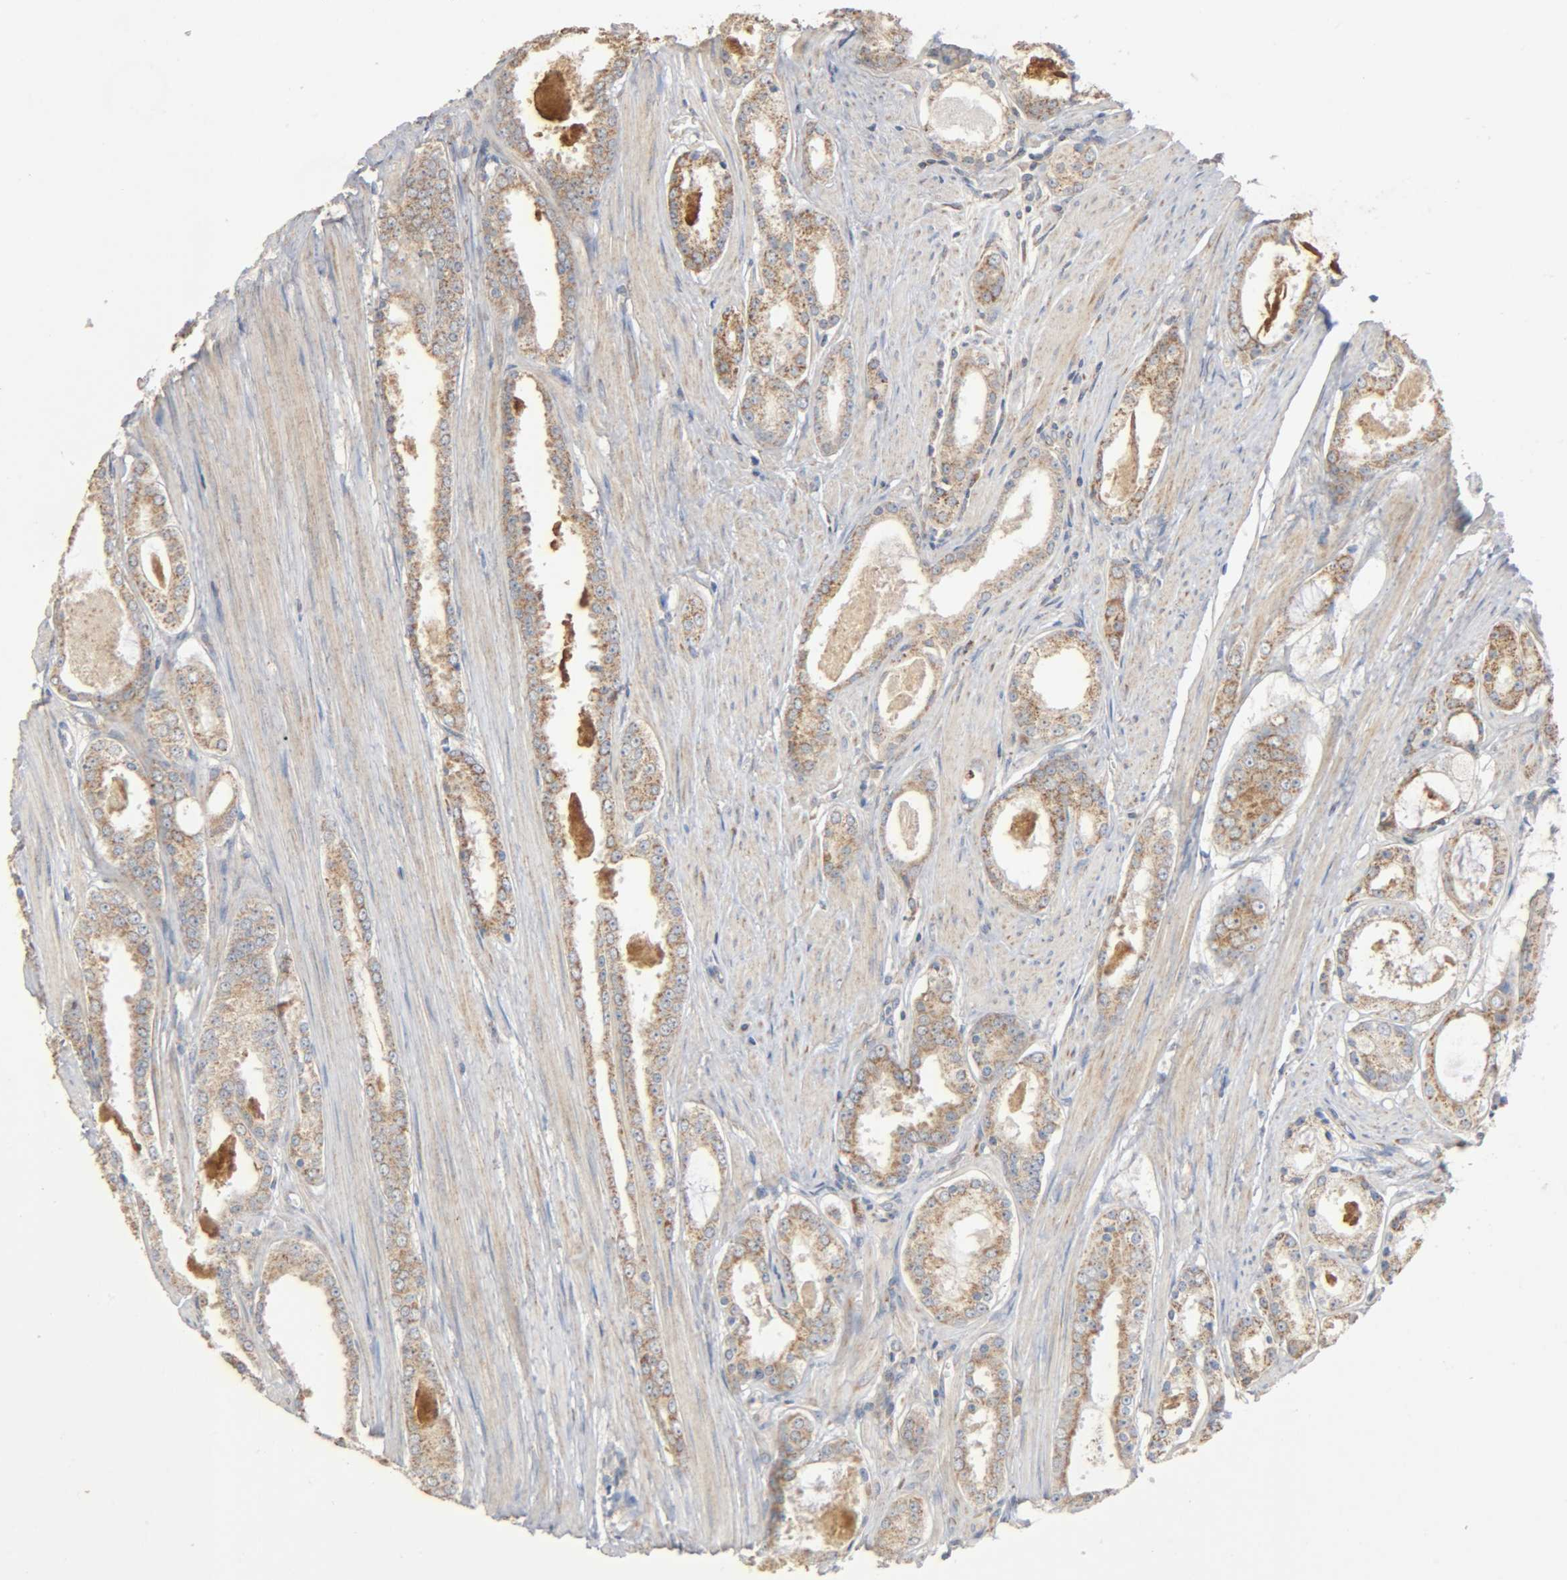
{"staining": {"intensity": "moderate", "quantity": ">75%", "location": "cytoplasmic/membranous"}, "tissue": "prostate cancer", "cell_type": "Tumor cells", "image_type": "cancer", "snomed": [{"axis": "morphology", "description": "Adenocarcinoma, Low grade"}, {"axis": "topography", "description": "Prostate"}], "caption": "Moderate cytoplasmic/membranous expression is appreciated in approximately >75% of tumor cells in prostate low-grade adenocarcinoma. The staining is performed using DAB (3,3'-diaminobenzidine) brown chromogen to label protein expression. The nuclei are counter-stained blue using hematoxylin.", "gene": "NDUFS3", "patient": {"sex": "male", "age": 57}}